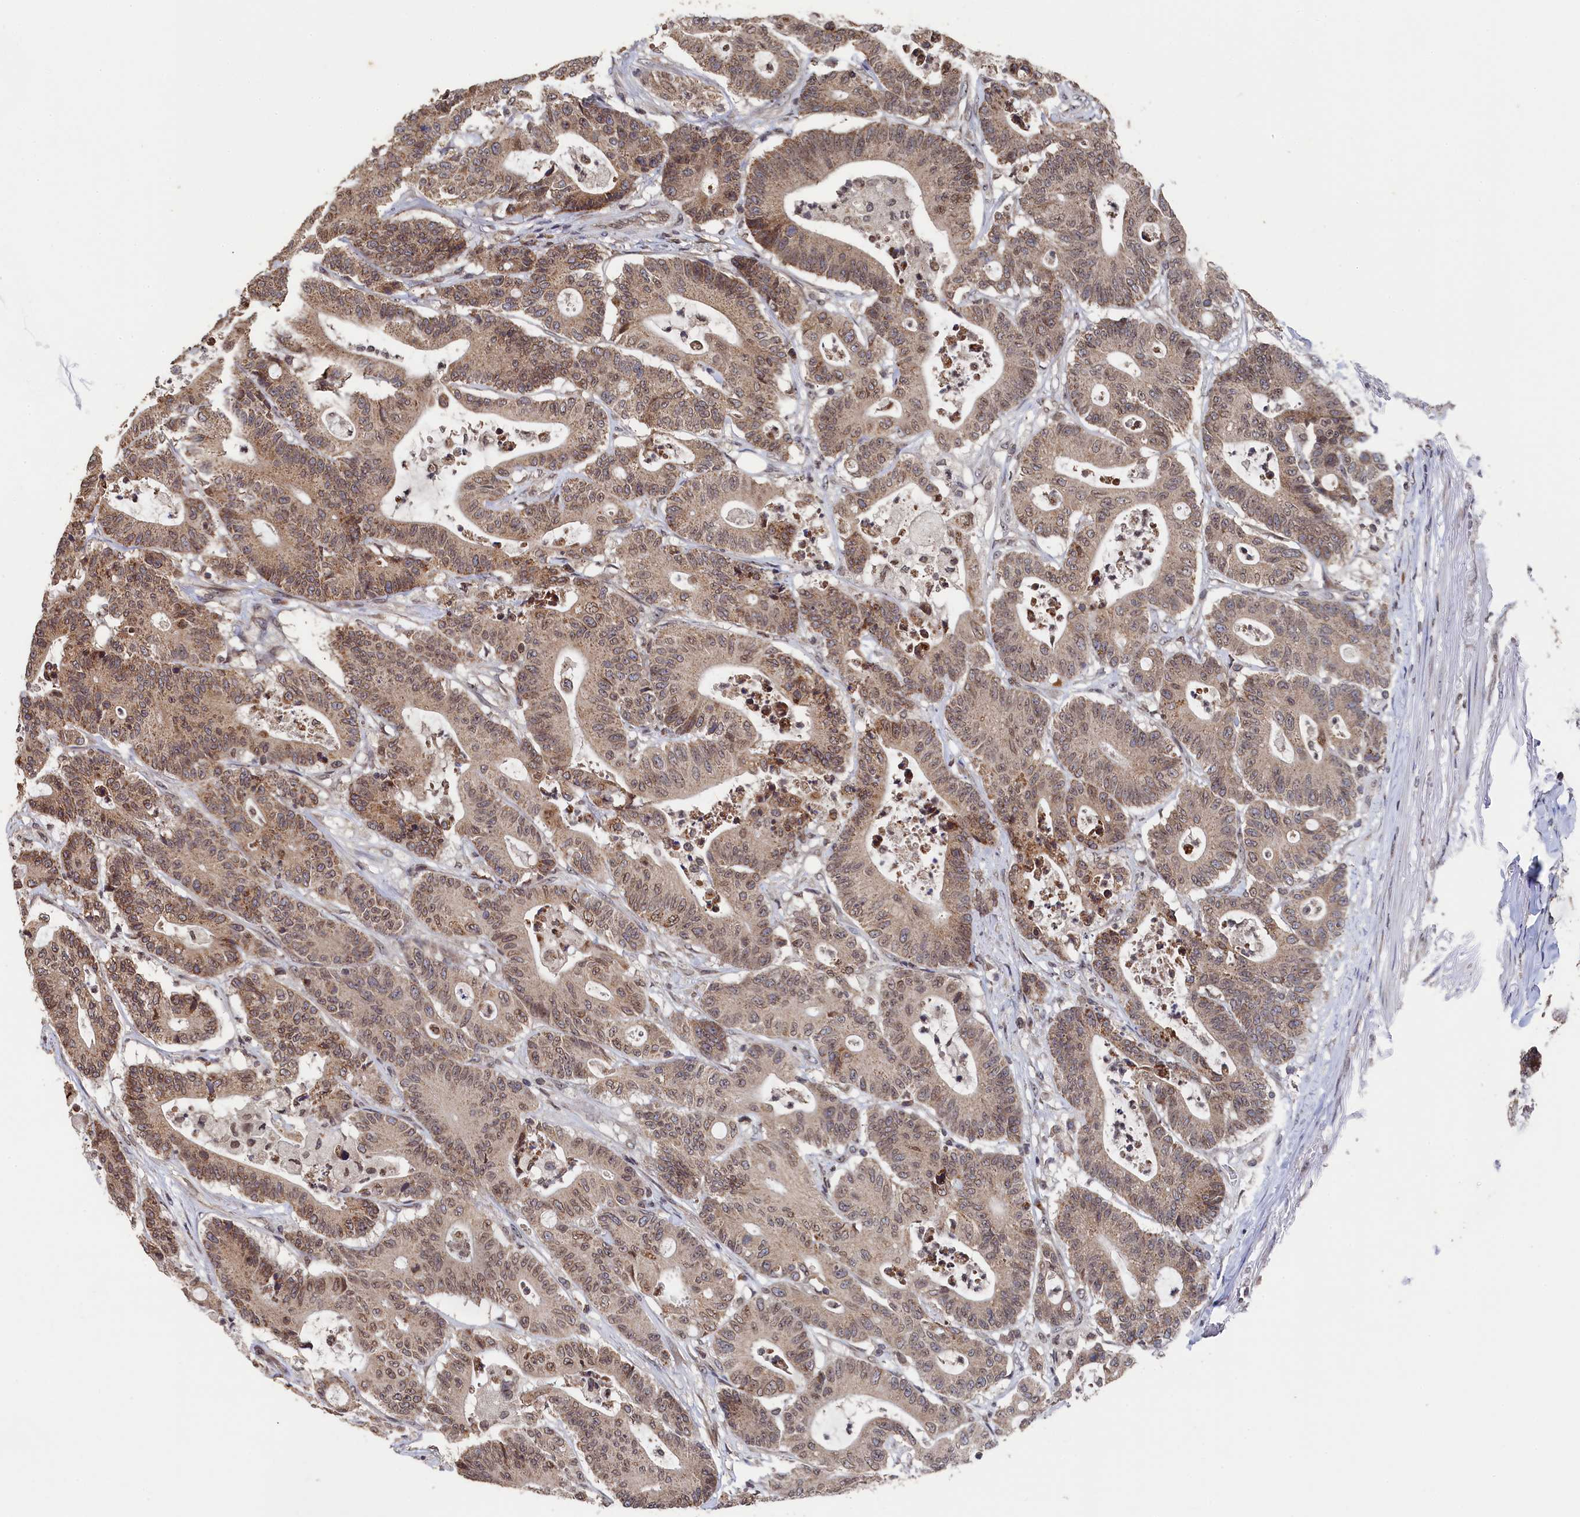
{"staining": {"intensity": "moderate", "quantity": ">75%", "location": "cytoplasmic/membranous,nuclear"}, "tissue": "colorectal cancer", "cell_type": "Tumor cells", "image_type": "cancer", "snomed": [{"axis": "morphology", "description": "Adenocarcinoma, NOS"}, {"axis": "topography", "description": "Colon"}], "caption": "There is medium levels of moderate cytoplasmic/membranous and nuclear positivity in tumor cells of colorectal cancer, as demonstrated by immunohistochemical staining (brown color).", "gene": "ANKEF1", "patient": {"sex": "female", "age": 84}}